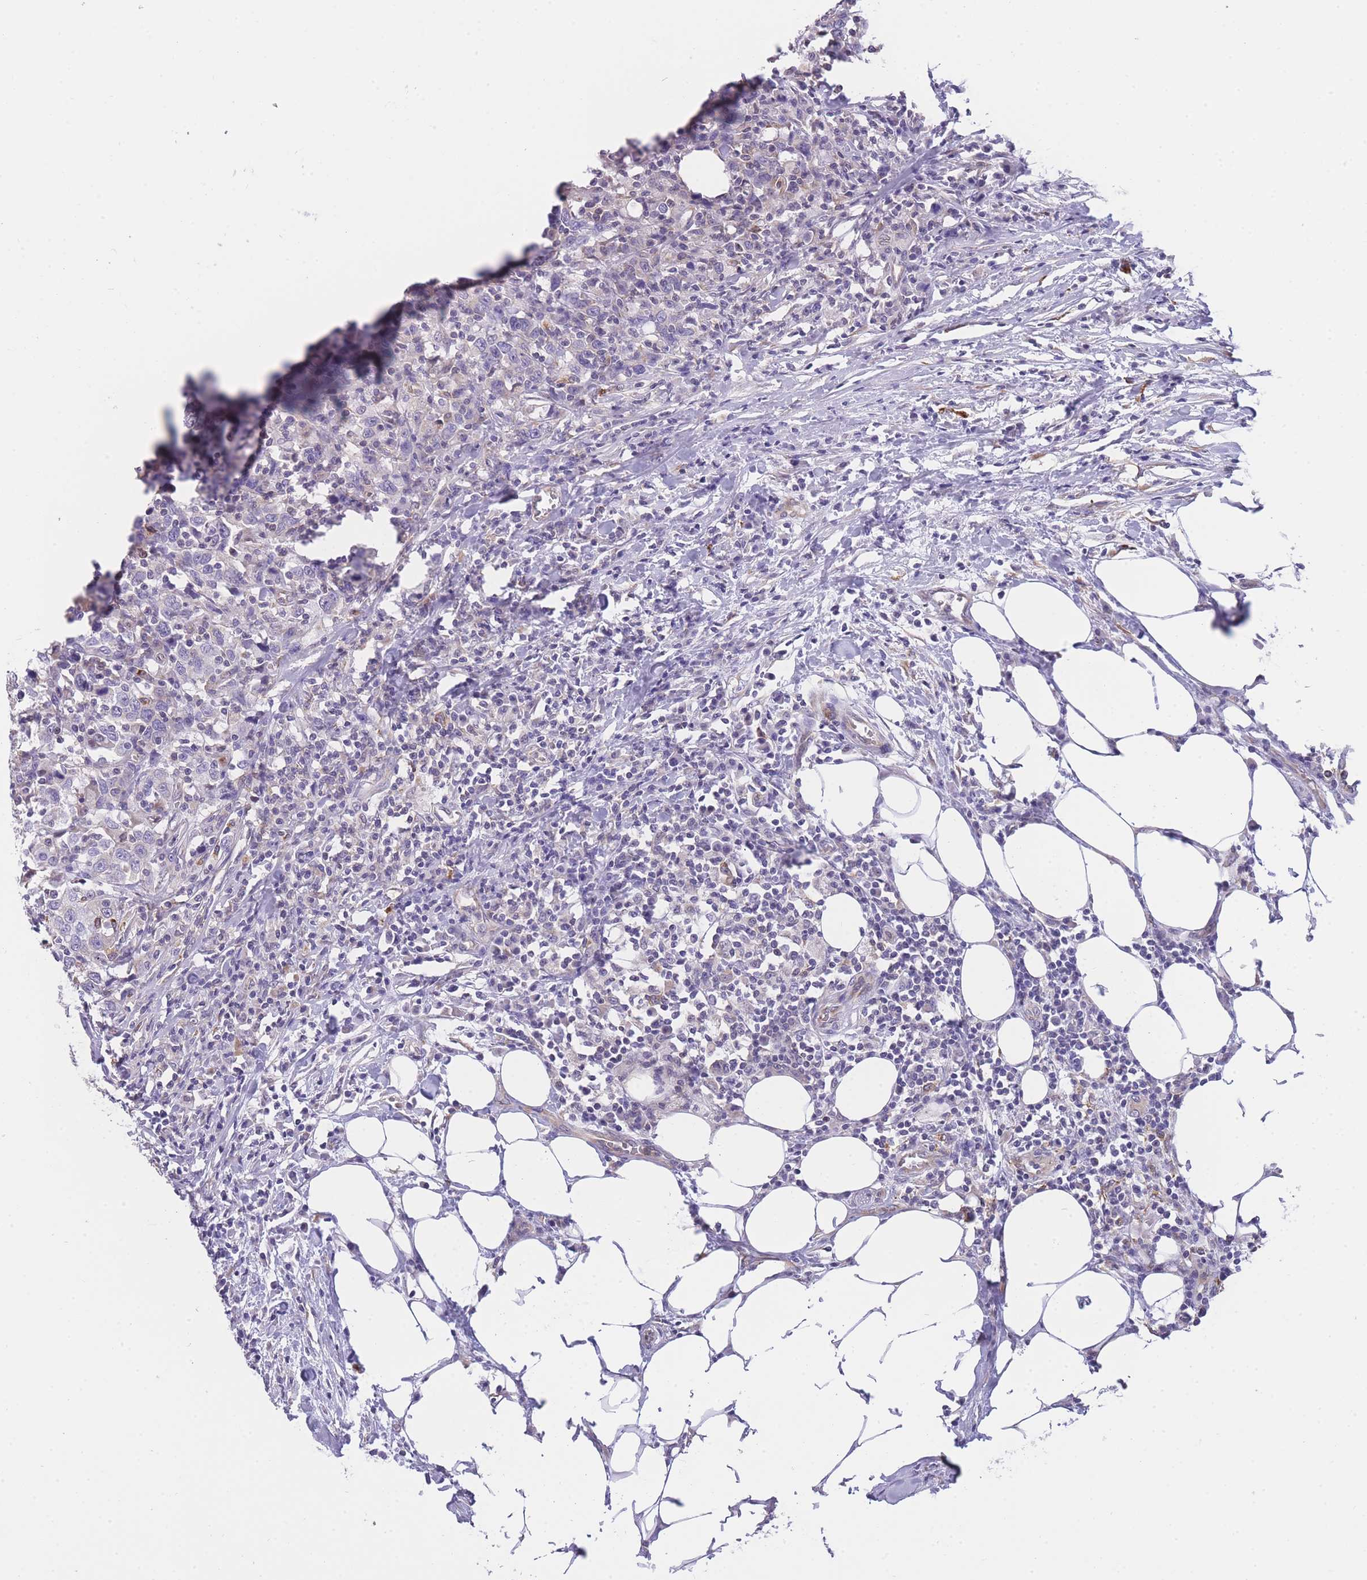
{"staining": {"intensity": "negative", "quantity": "none", "location": "none"}, "tissue": "urothelial cancer", "cell_type": "Tumor cells", "image_type": "cancer", "snomed": [{"axis": "morphology", "description": "Urothelial carcinoma, High grade"}, {"axis": "topography", "description": "Urinary bladder"}], "caption": "IHC micrograph of neoplastic tissue: human high-grade urothelial carcinoma stained with DAB reveals no significant protein positivity in tumor cells.", "gene": "ZNF662", "patient": {"sex": "male", "age": 61}}